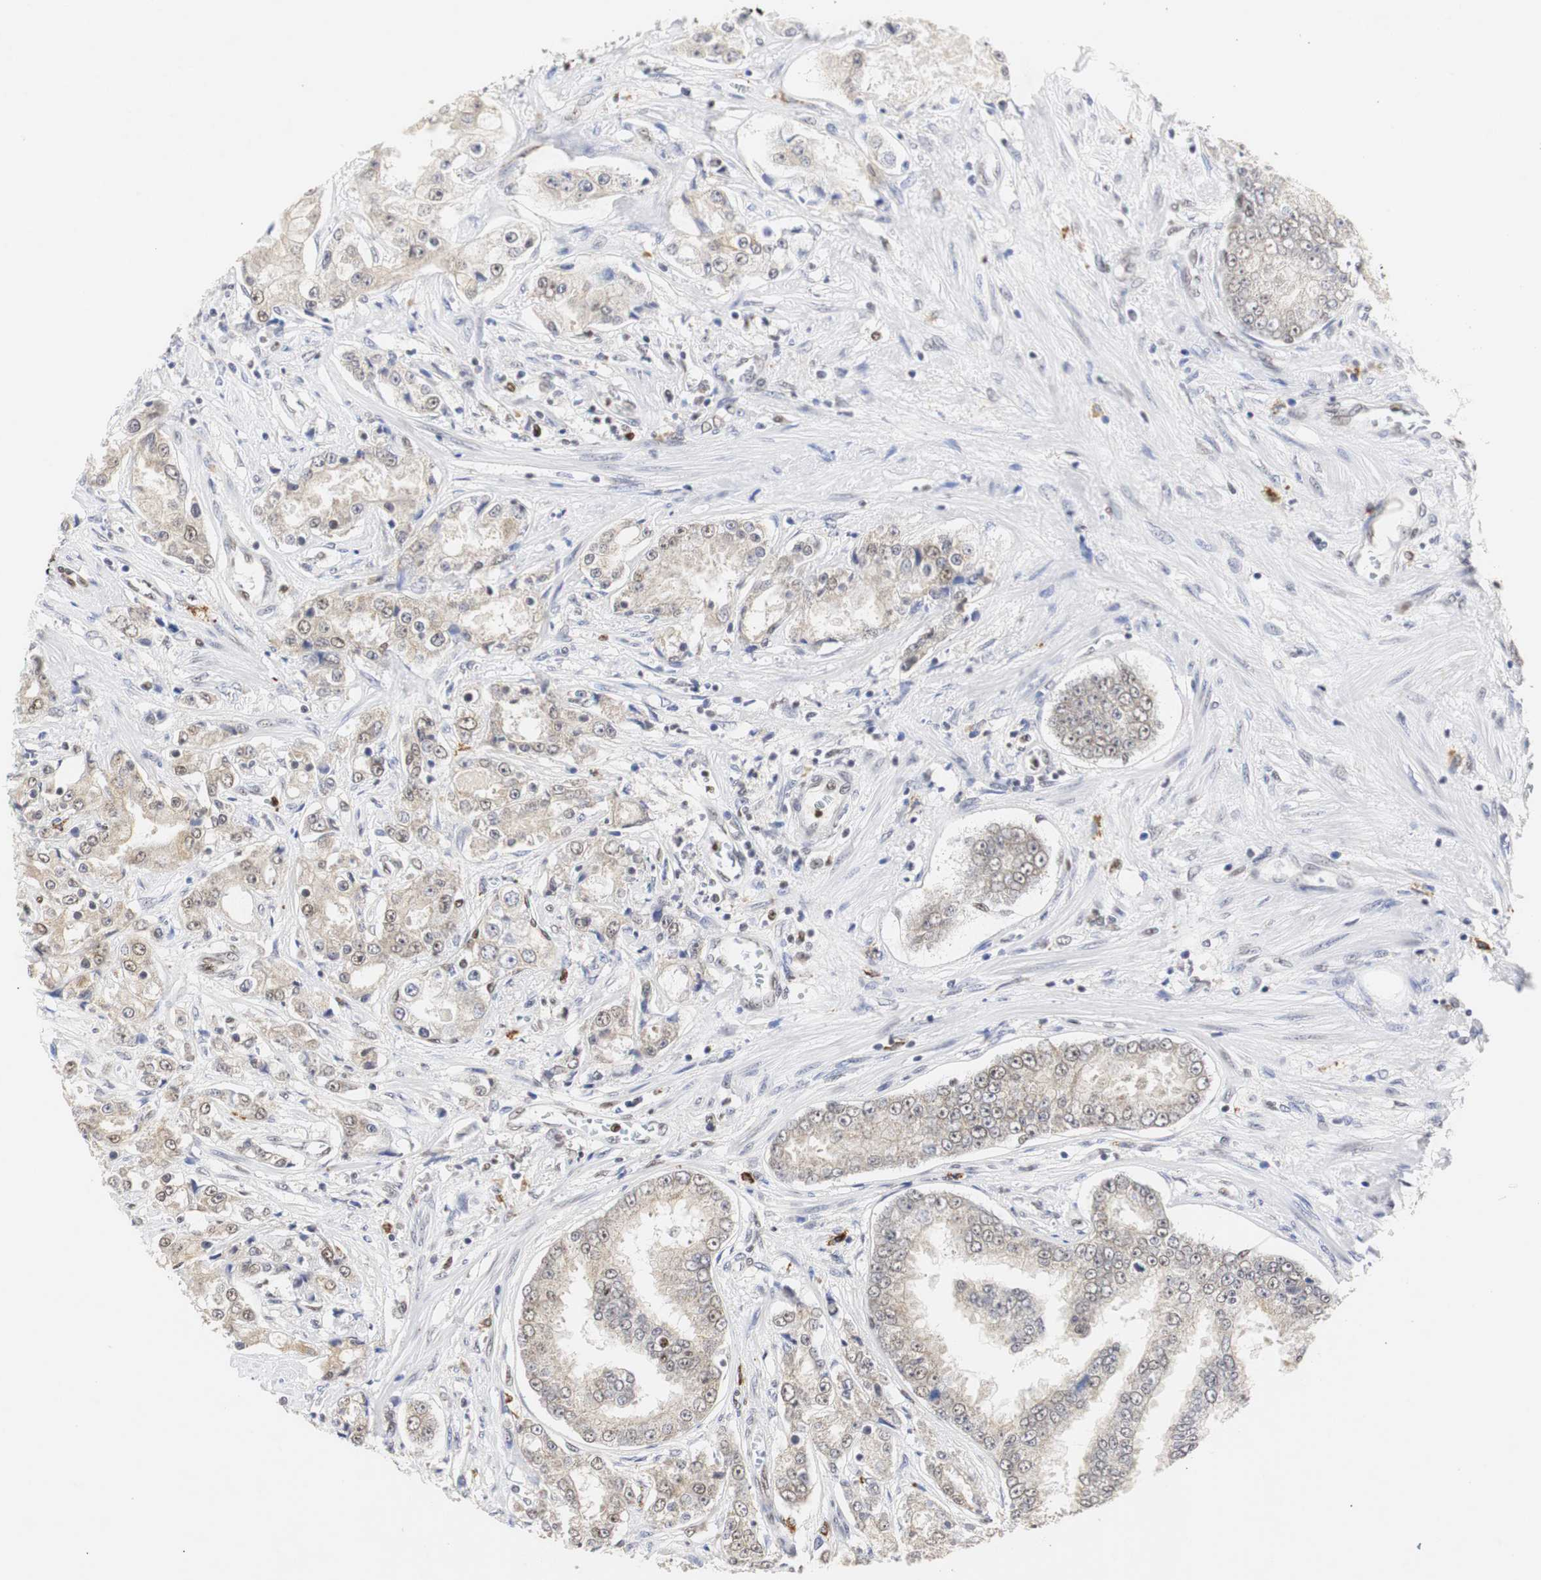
{"staining": {"intensity": "weak", "quantity": ">75%", "location": "cytoplasmic/membranous"}, "tissue": "prostate cancer", "cell_type": "Tumor cells", "image_type": "cancer", "snomed": [{"axis": "morphology", "description": "Adenocarcinoma, High grade"}, {"axis": "topography", "description": "Prostate"}], "caption": "The image shows a brown stain indicating the presence of a protein in the cytoplasmic/membranous of tumor cells in prostate cancer.", "gene": "ZFC3H1", "patient": {"sex": "male", "age": 73}}